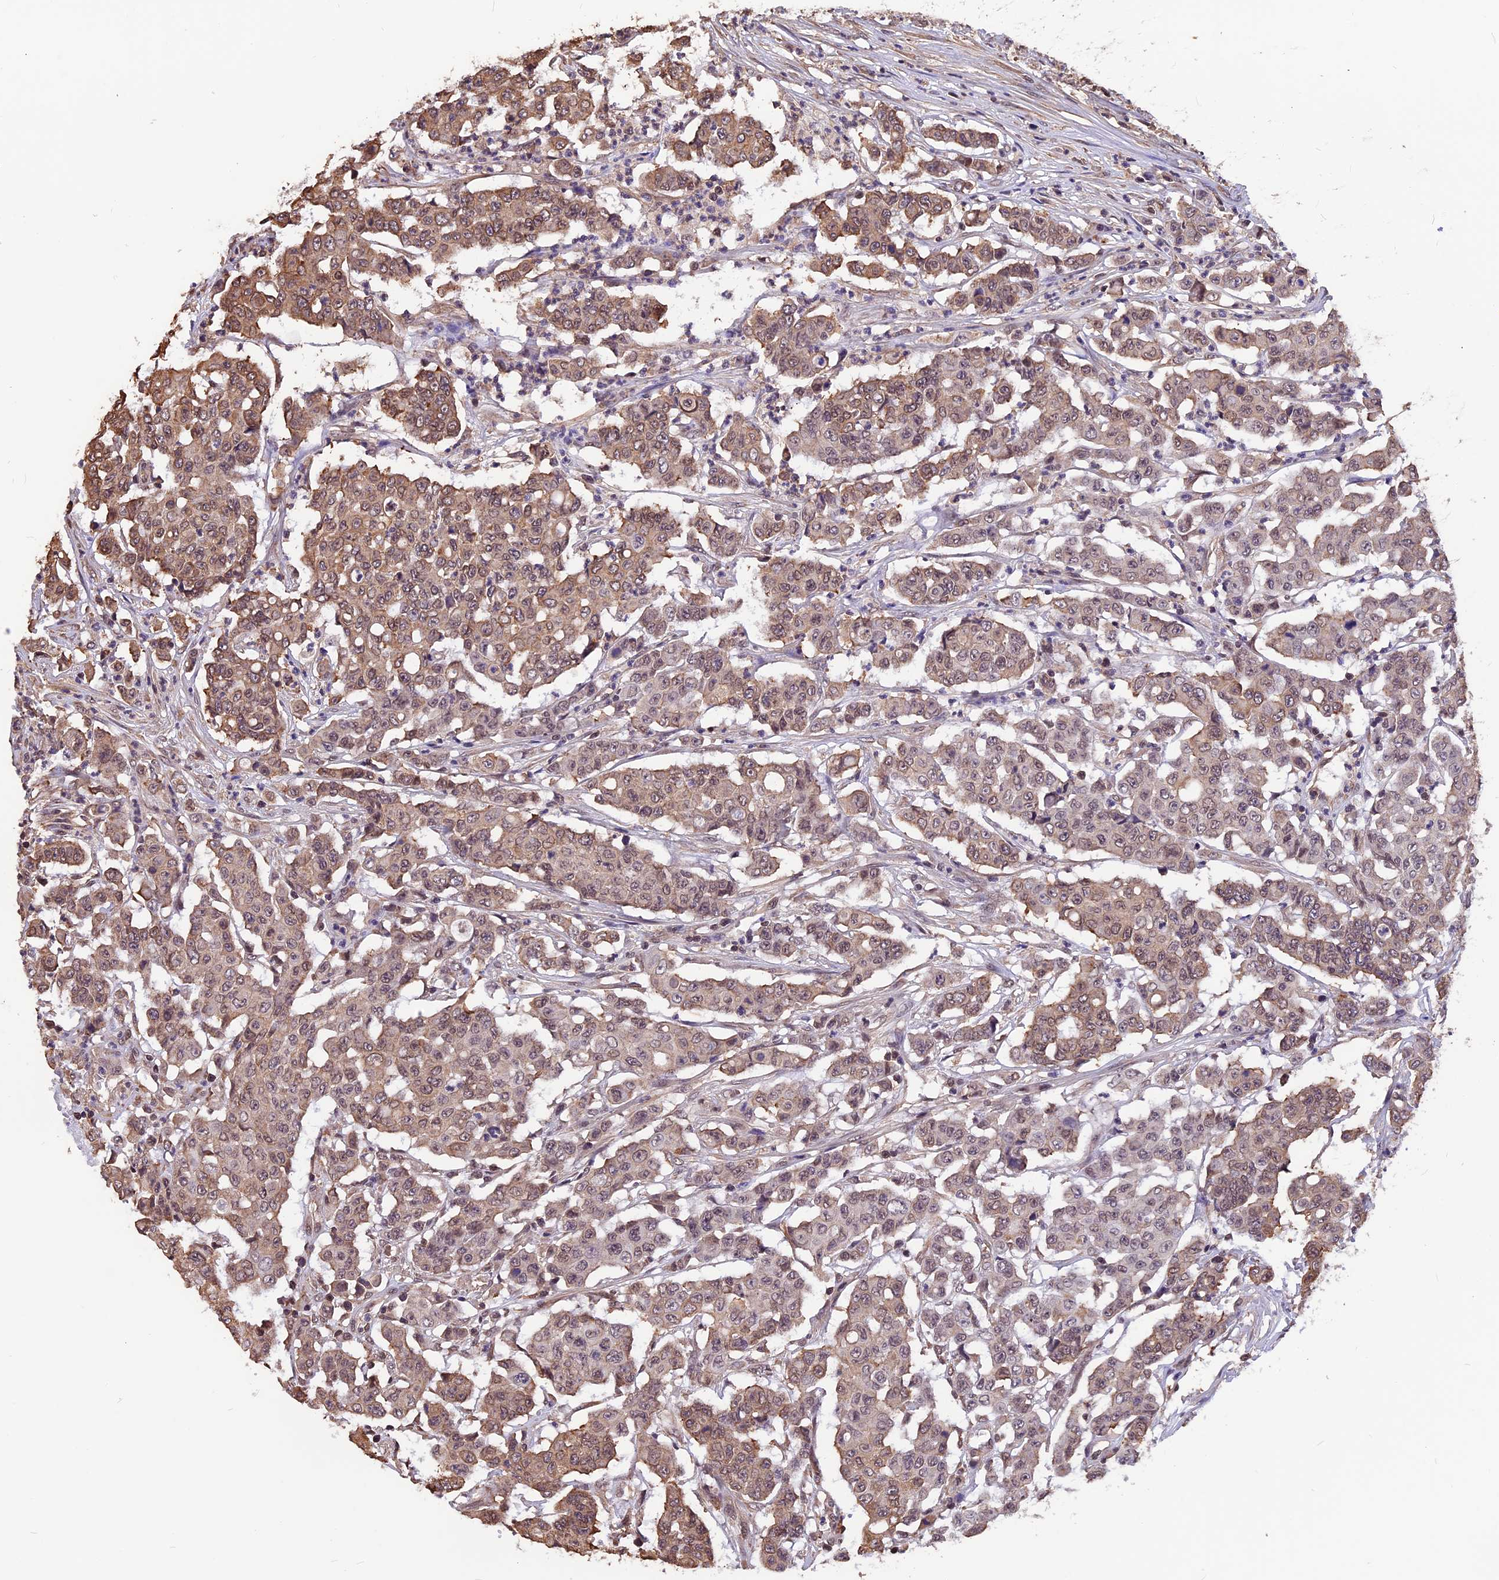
{"staining": {"intensity": "moderate", "quantity": ">75%", "location": "cytoplasmic/membranous,nuclear"}, "tissue": "colorectal cancer", "cell_type": "Tumor cells", "image_type": "cancer", "snomed": [{"axis": "morphology", "description": "Adenocarcinoma, NOS"}, {"axis": "topography", "description": "Colon"}], "caption": "Colorectal adenocarcinoma was stained to show a protein in brown. There is medium levels of moderate cytoplasmic/membranous and nuclear positivity in approximately >75% of tumor cells.", "gene": "ZC3H4", "patient": {"sex": "male", "age": 51}}